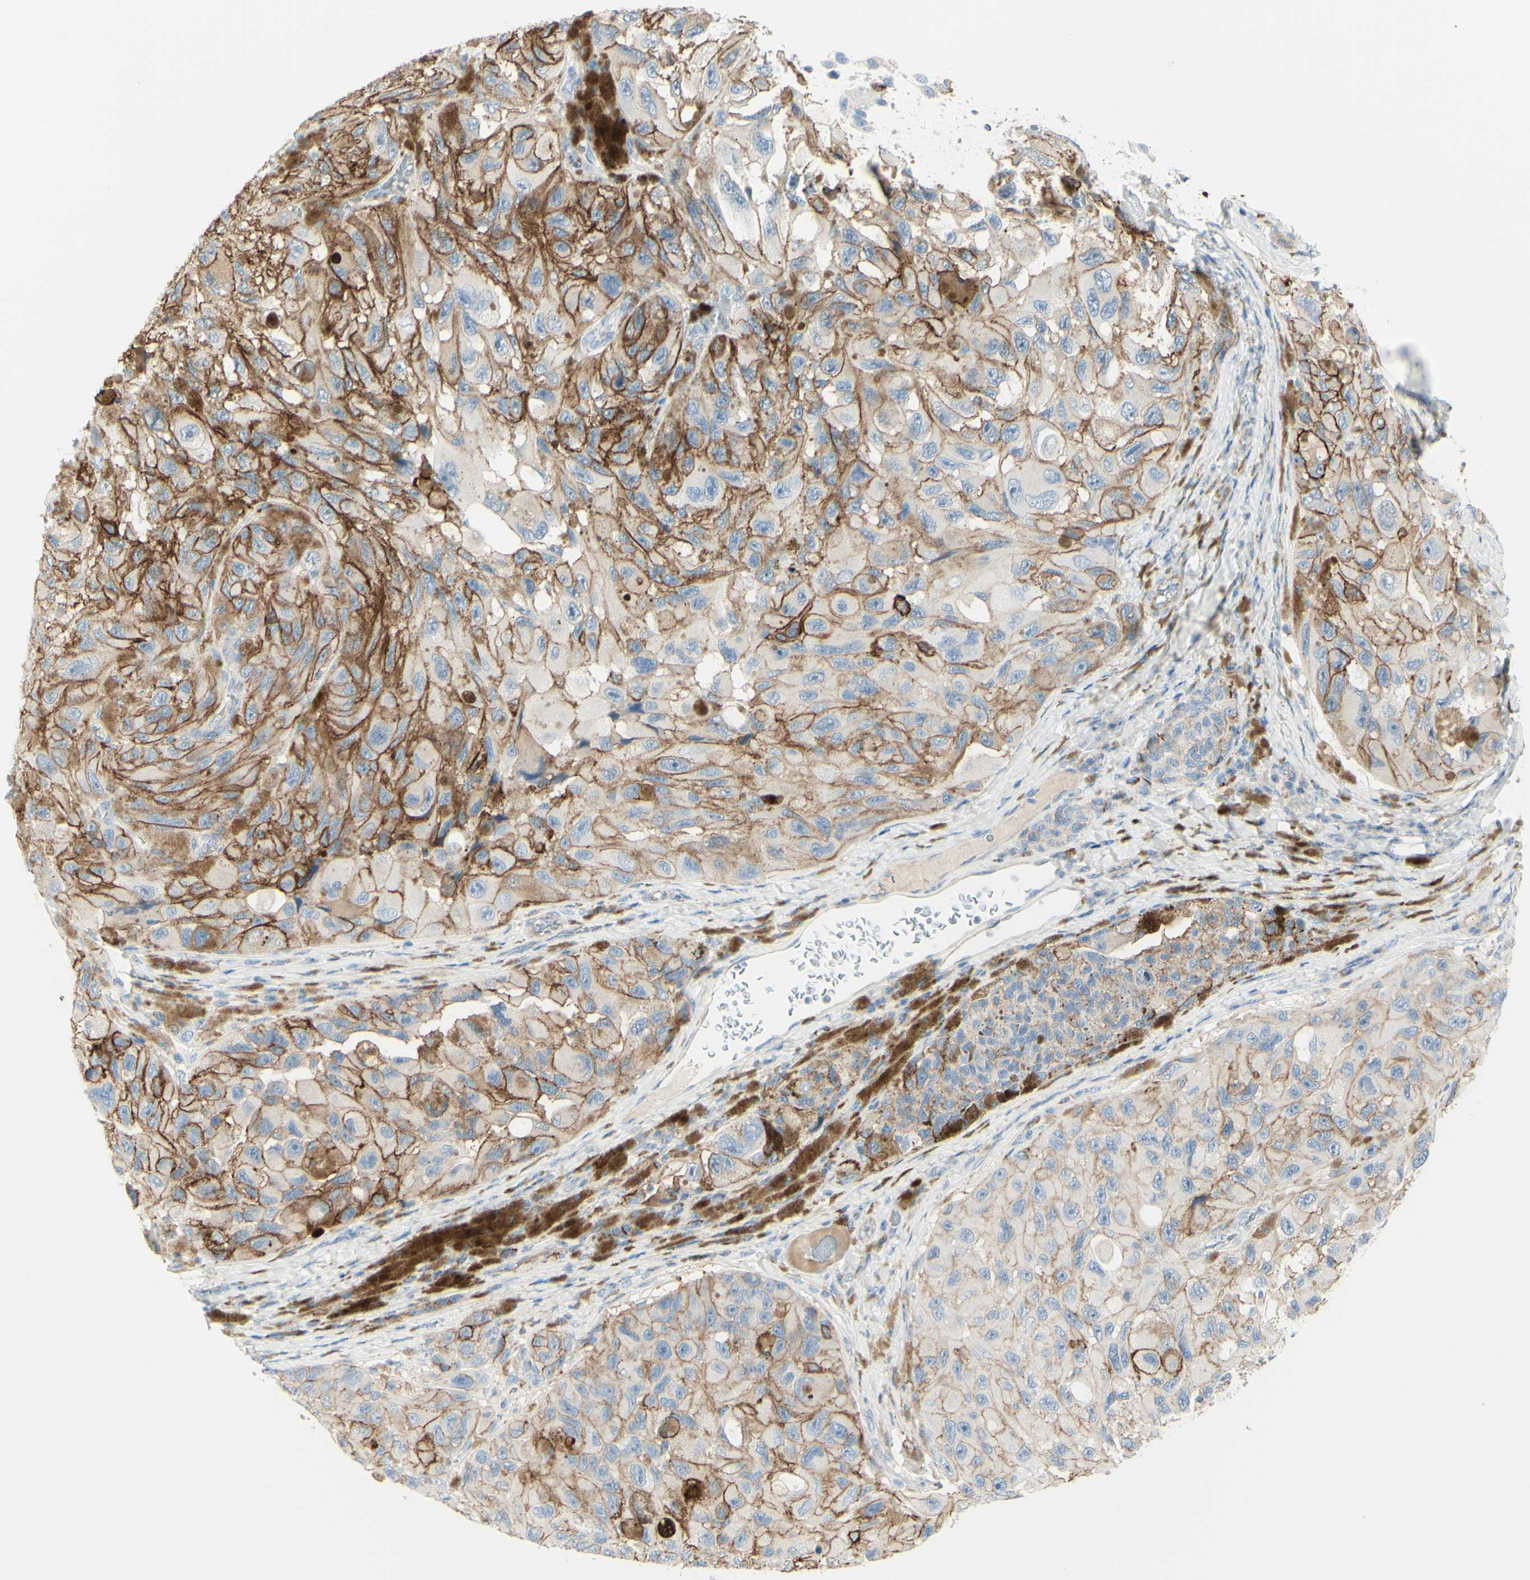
{"staining": {"intensity": "moderate", "quantity": "25%-75%", "location": "cytoplasmic/membranous"}, "tissue": "melanoma", "cell_type": "Tumor cells", "image_type": "cancer", "snomed": [{"axis": "morphology", "description": "Malignant melanoma, NOS"}, {"axis": "topography", "description": "Skin"}], "caption": "Immunohistochemical staining of malignant melanoma exhibits medium levels of moderate cytoplasmic/membranous protein expression in about 25%-75% of tumor cells.", "gene": "ALCAM", "patient": {"sex": "female", "age": 73}}